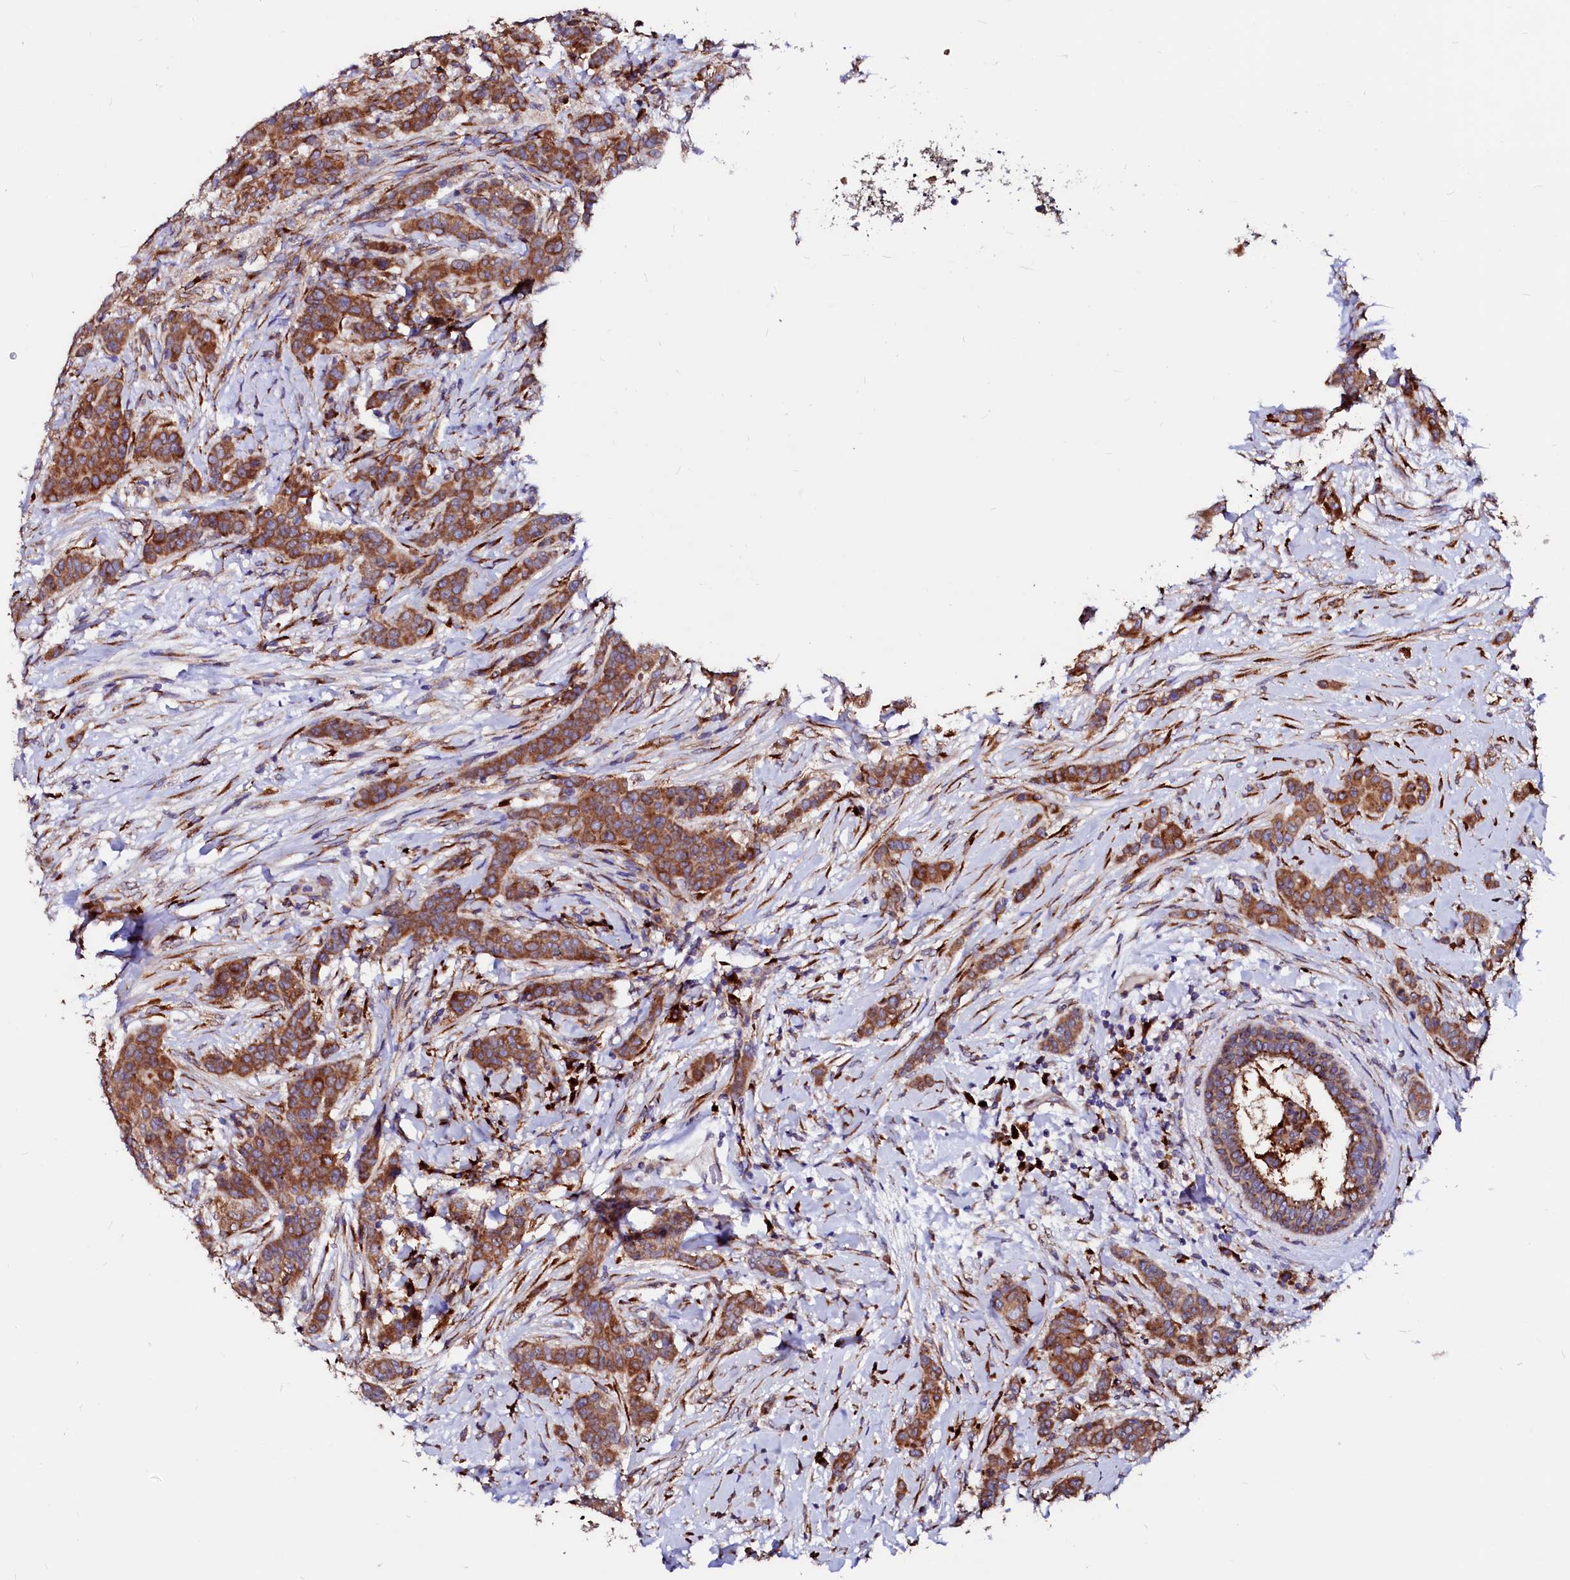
{"staining": {"intensity": "strong", "quantity": ">75%", "location": "cytoplasmic/membranous"}, "tissue": "breast cancer", "cell_type": "Tumor cells", "image_type": "cancer", "snomed": [{"axis": "morphology", "description": "Duct carcinoma"}, {"axis": "topography", "description": "Breast"}], "caption": "Strong cytoplasmic/membranous positivity is identified in about >75% of tumor cells in breast cancer.", "gene": "LMAN1", "patient": {"sex": "female", "age": 40}}